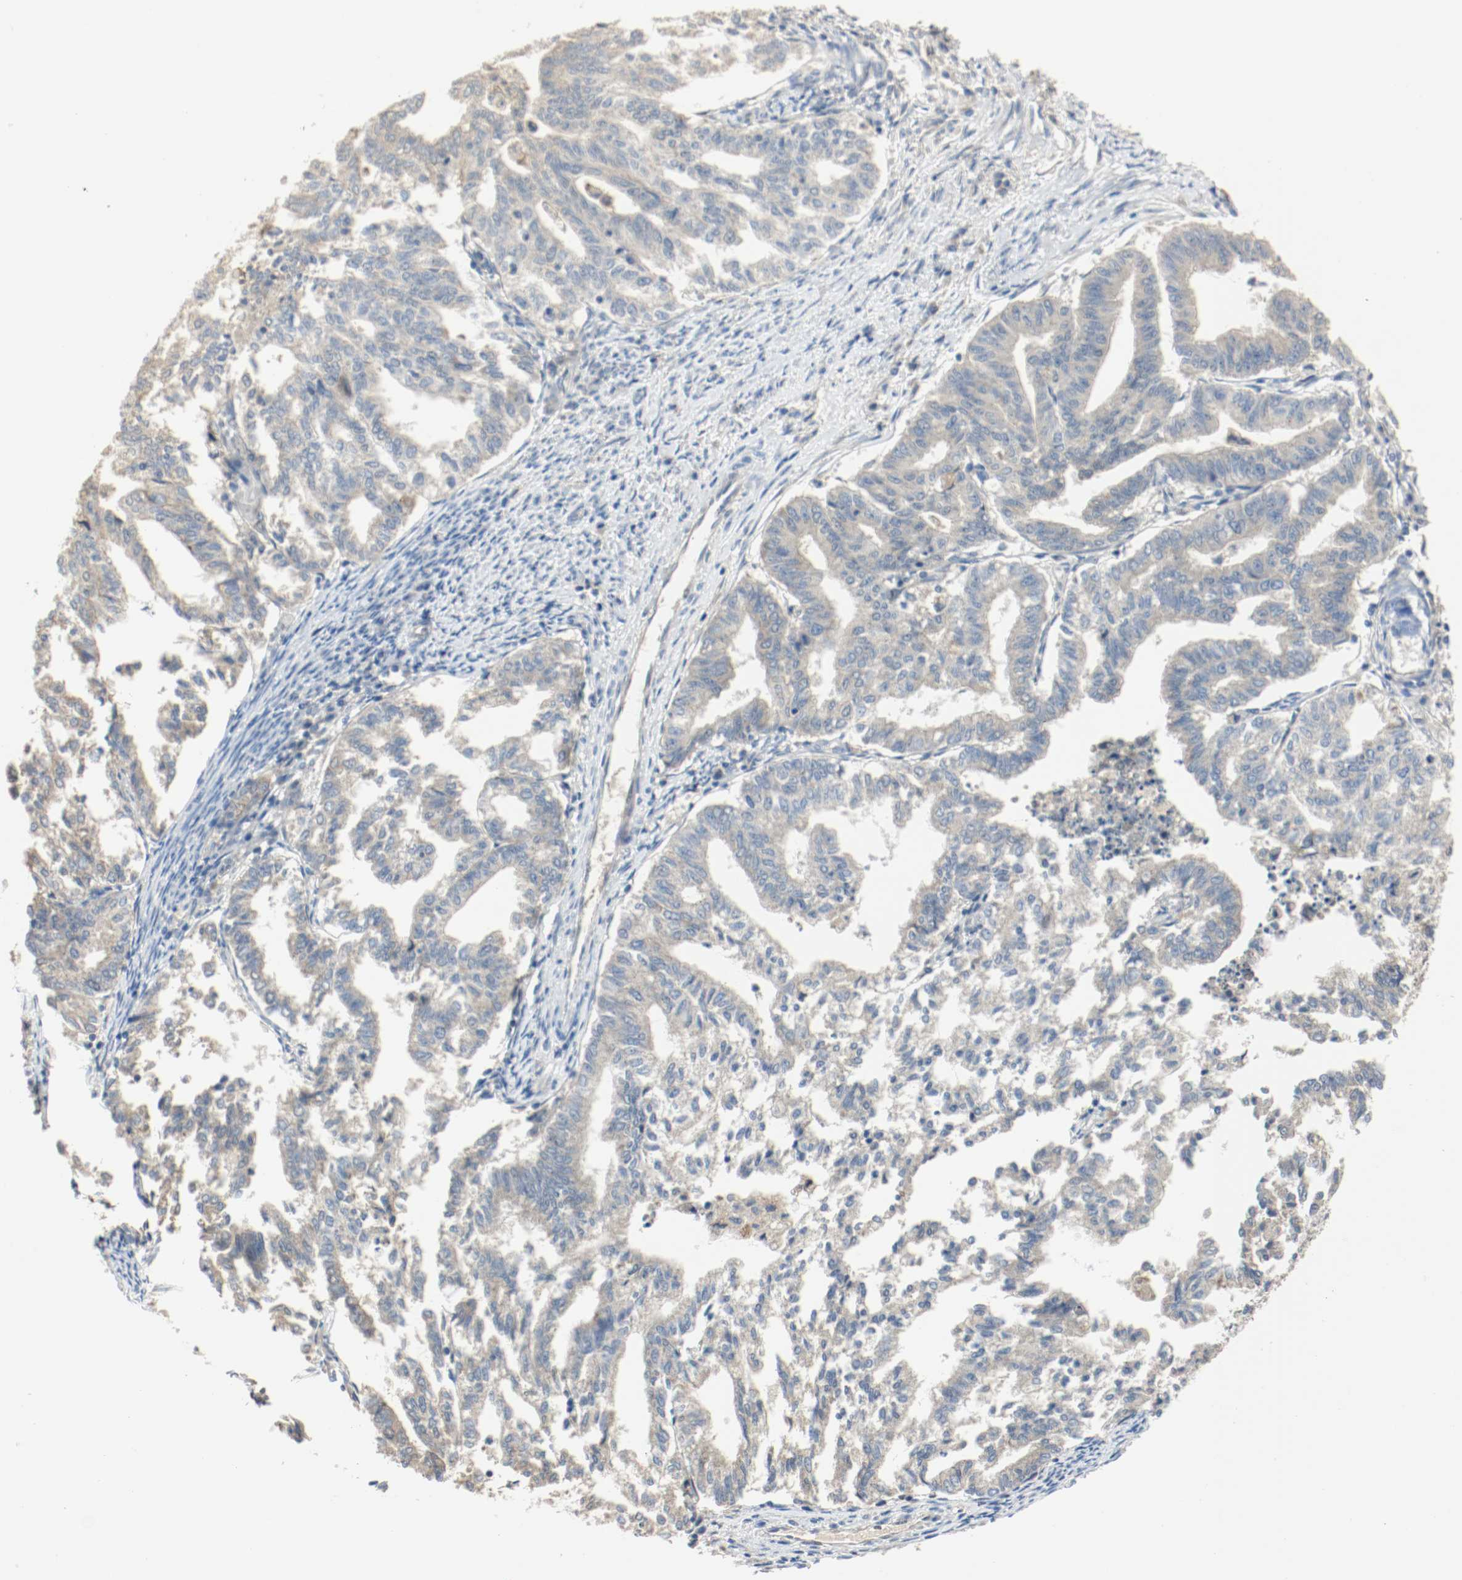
{"staining": {"intensity": "weak", "quantity": ">75%", "location": "cytoplasmic/membranous"}, "tissue": "endometrial cancer", "cell_type": "Tumor cells", "image_type": "cancer", "snomed": [{"axis": "morphology", "description": "Adenocarcinoma, NOS"}, {"axis": "topography", "description": "Endometrium"}], "caption": "Human endometrial adenocarcinoma stained with a protein marker demonstrates weak staining in tumor cells.", "gene": "MELTF", "patient": {"sex": "female", "age": 79}}